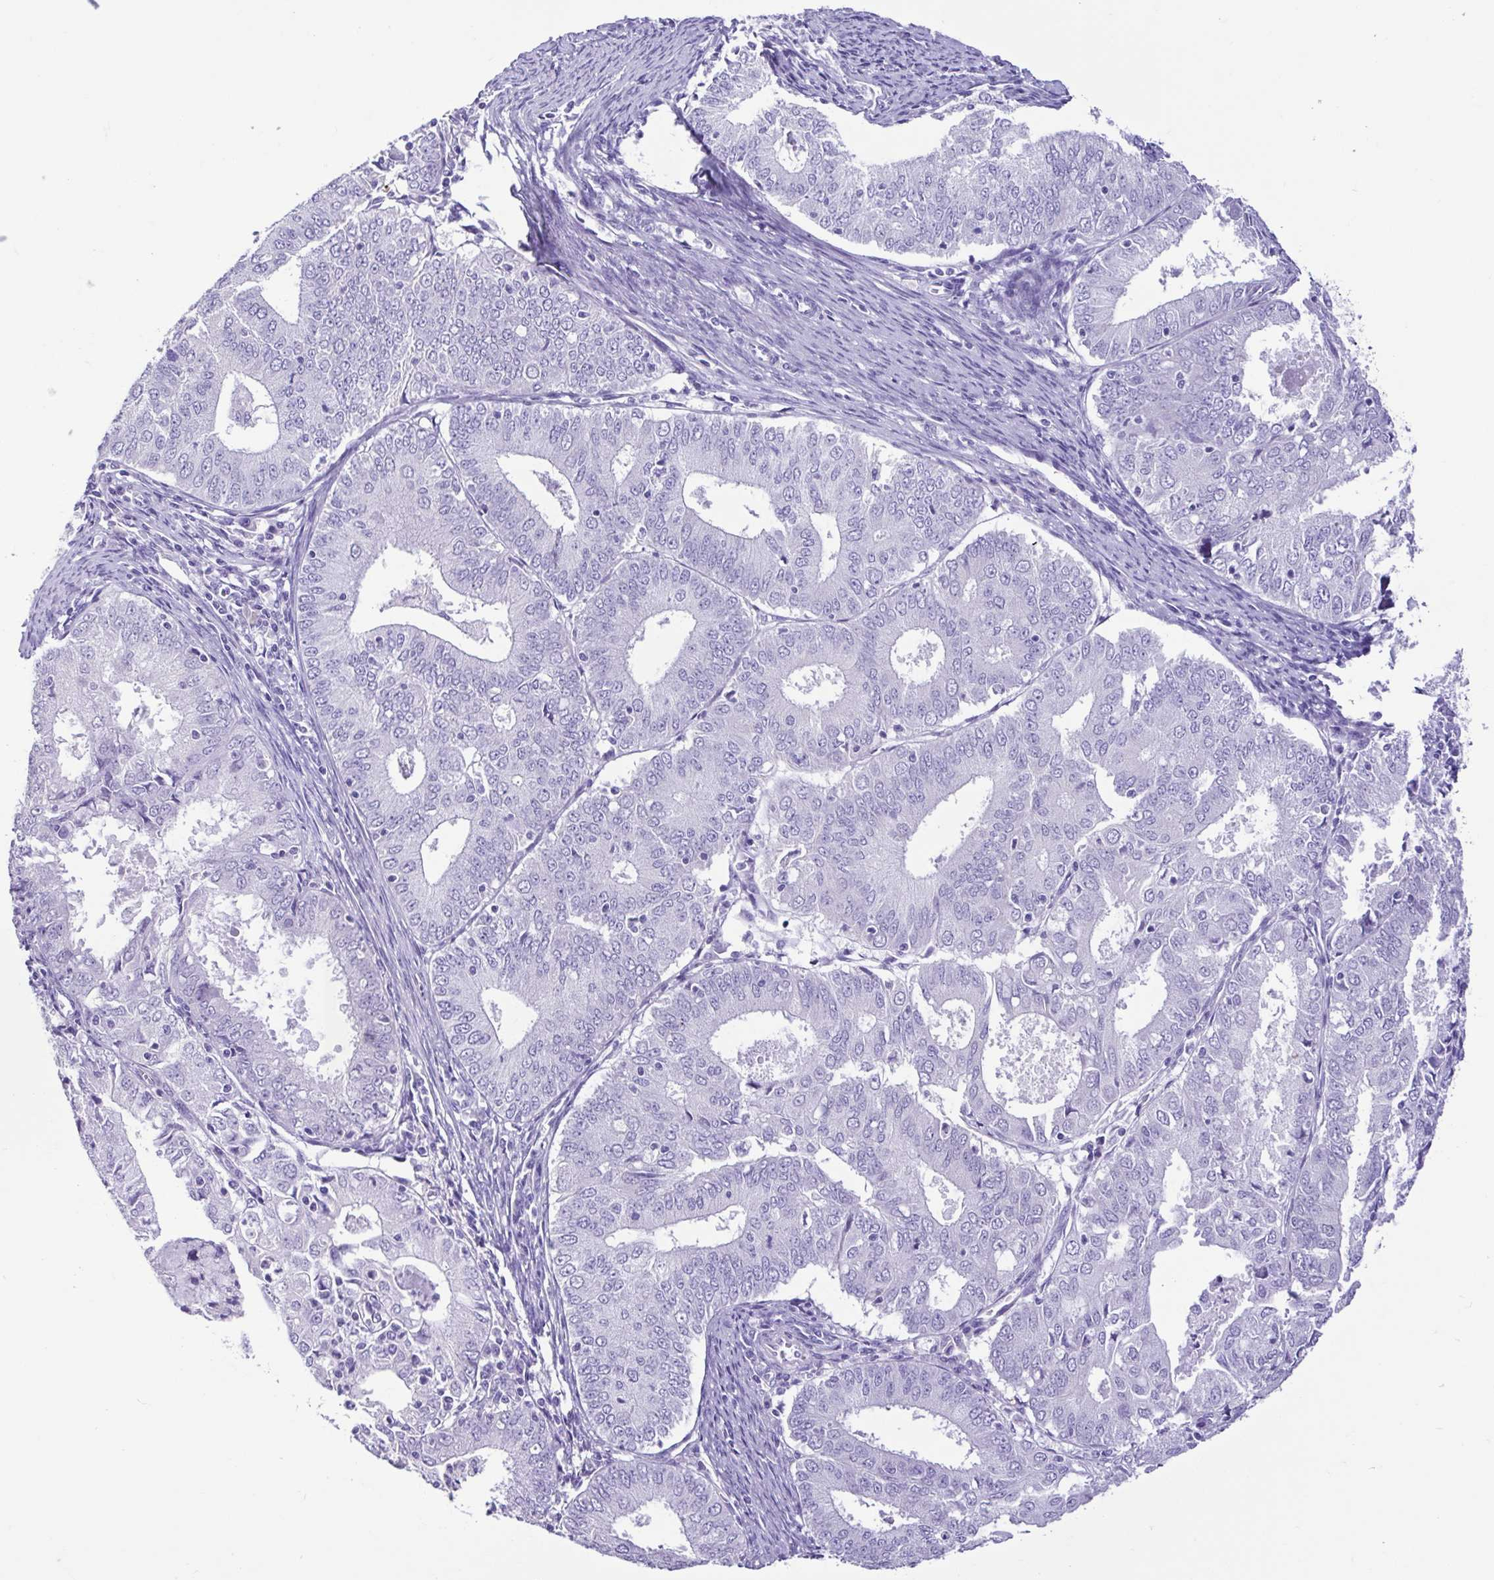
{"staining": {"intensity": "negative", "quantity": "none", "location": "none"}, "tissue": "endometrial cancer", "cell_type": "Tumor cells", "image_type": "cancer", "snomed": [{"axis": "morphology", "description": "Adenocarcinoma, NOS"}, {"axis": "topography", "description": "Endometrium"}], "caption": "Tumor cells are negative for protein expression in human endometrial cancer.", "gene": "CBY2", "patient": {"sex": "female", "age": 57}}